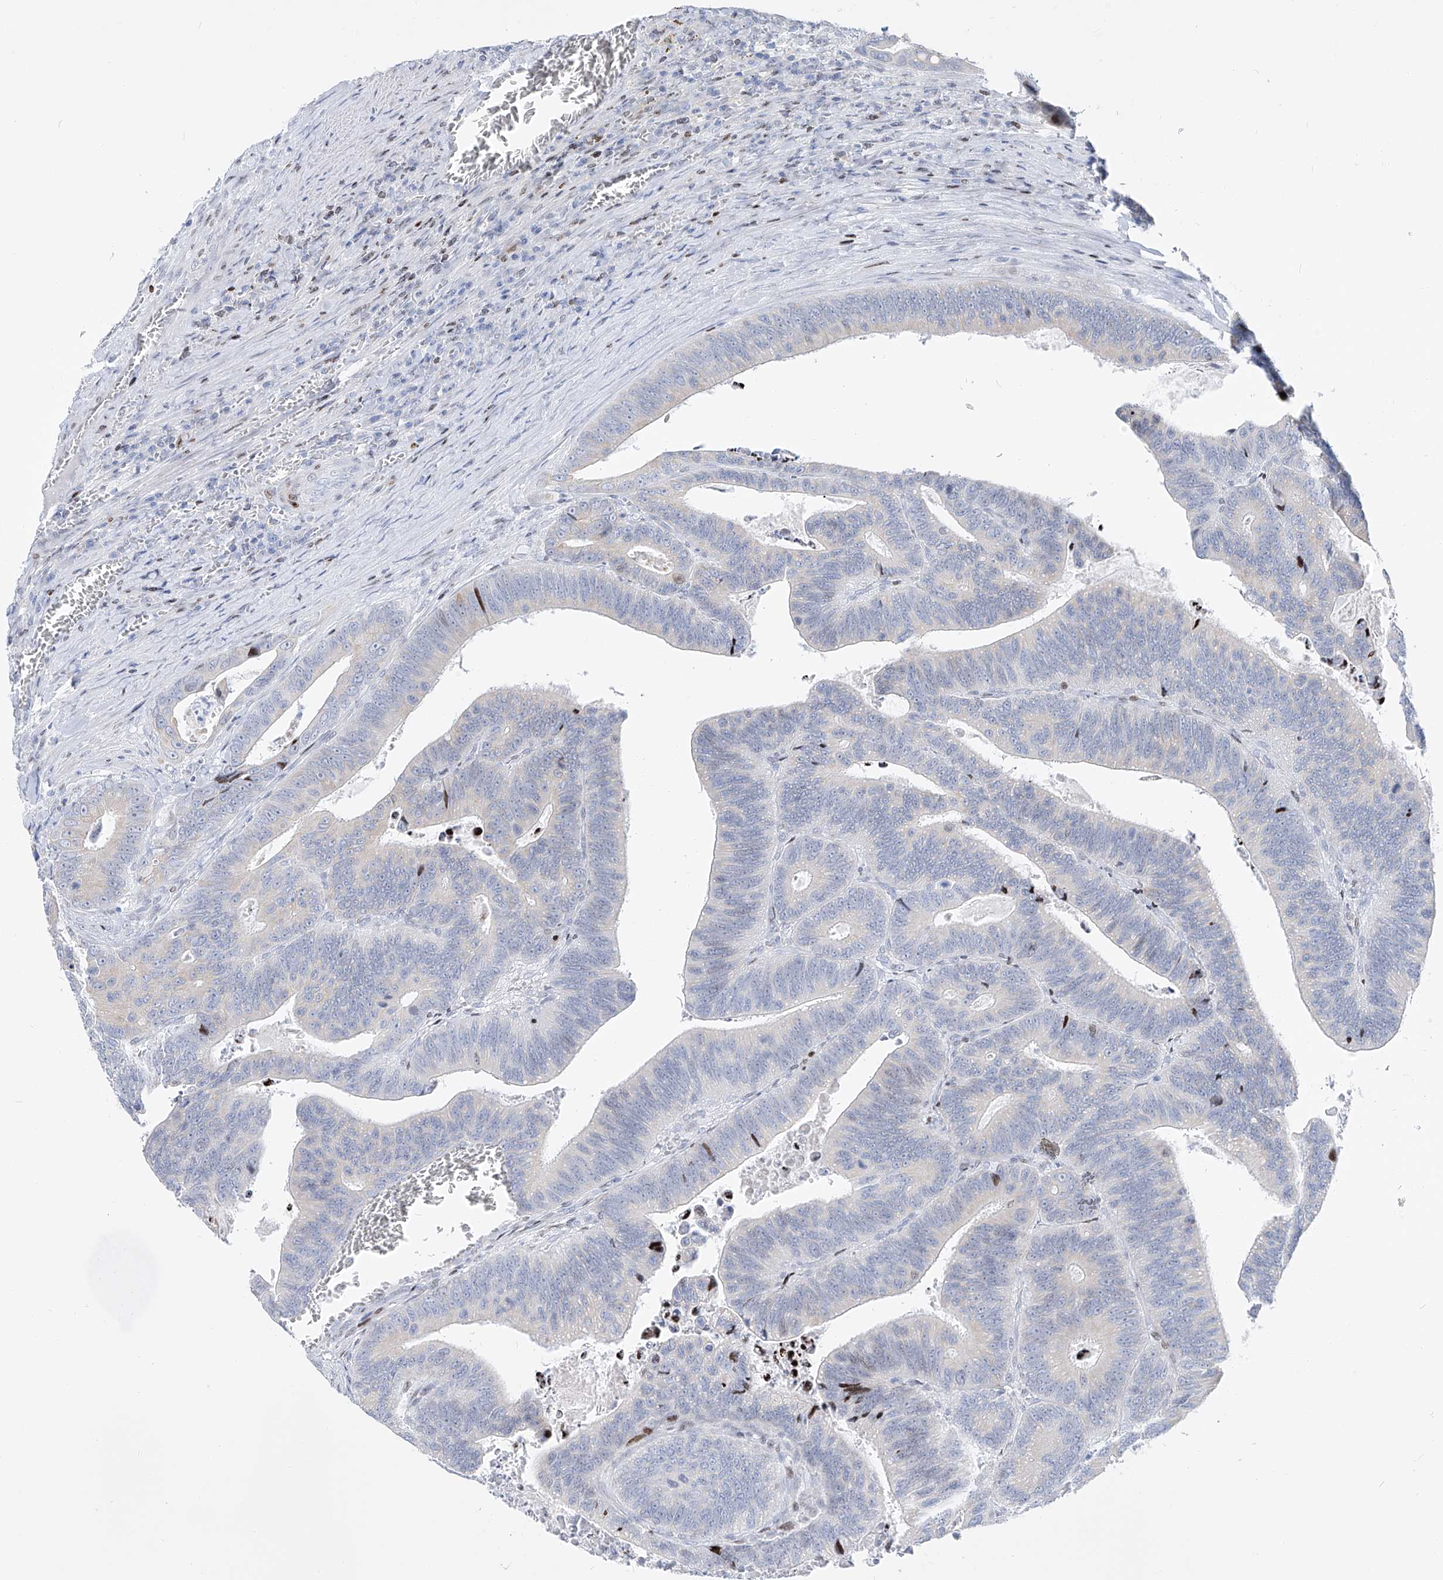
{"staining": {"intensity": "negative", "quantity": "none", "location": "none"}, "tissue": "colorectal cancer", "cell_type": "Tumor cells", "image_type": "cancer", "snomed": [{"axis": "morphology", "description": "Inflammation, NOS"}, {"axis": "morphology", "description": "Adenocarcinoma, NOS"}, {"axis": "topography", "description": "Colon"}], "caption": "Immunohistochemistry (IHC) of colorectal cancer (adenocarcinoma) exhibits no positivity in tumor cells.", "gene": "FRS3", "patient": {"sex": "male", "age": 72}}